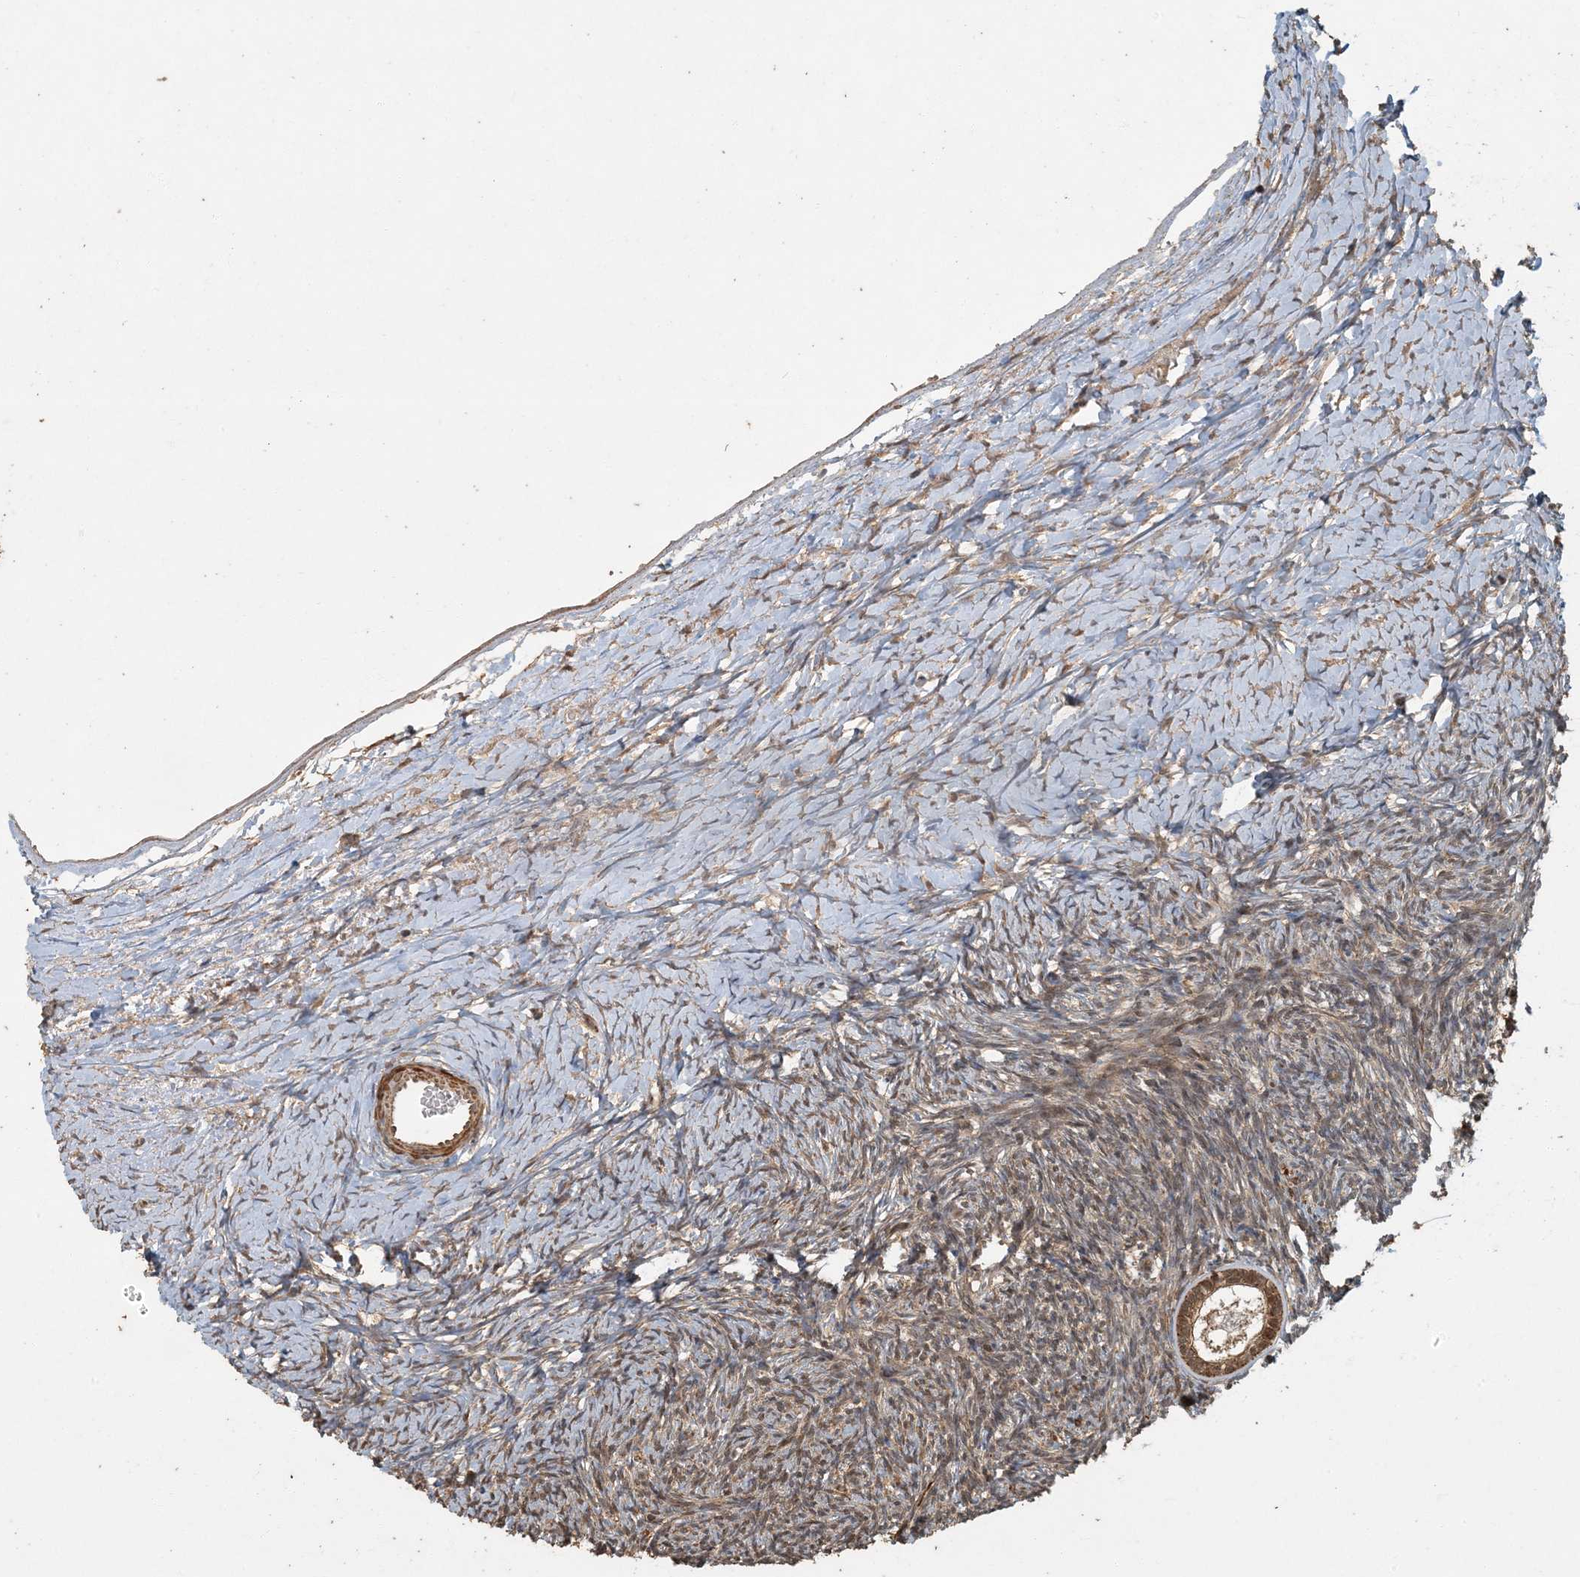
{"staining": {"intensity": "moderate", "quantity": ">75%", "location": "cytoplasmic/membranous"}, "tissue": "ovary", "cell_type": "Follicle cells", "image_type": "normal", "snomed": [{"axis": "morphology", "description": "Normal tissue, NOS"}, {"axis": "morphology", "description": "Developmental malformation"}, {"axis": "topography", "description": "Ovary"}], "caption": "Immunohistochemistry (IHC) (DAB) staining of normal human ovary shows moderate cytoplasmic/membranous protein positivity in about >75% of follicle cells.", "gene": "AK9", "patient": {"sex": "female", "age": 39}}